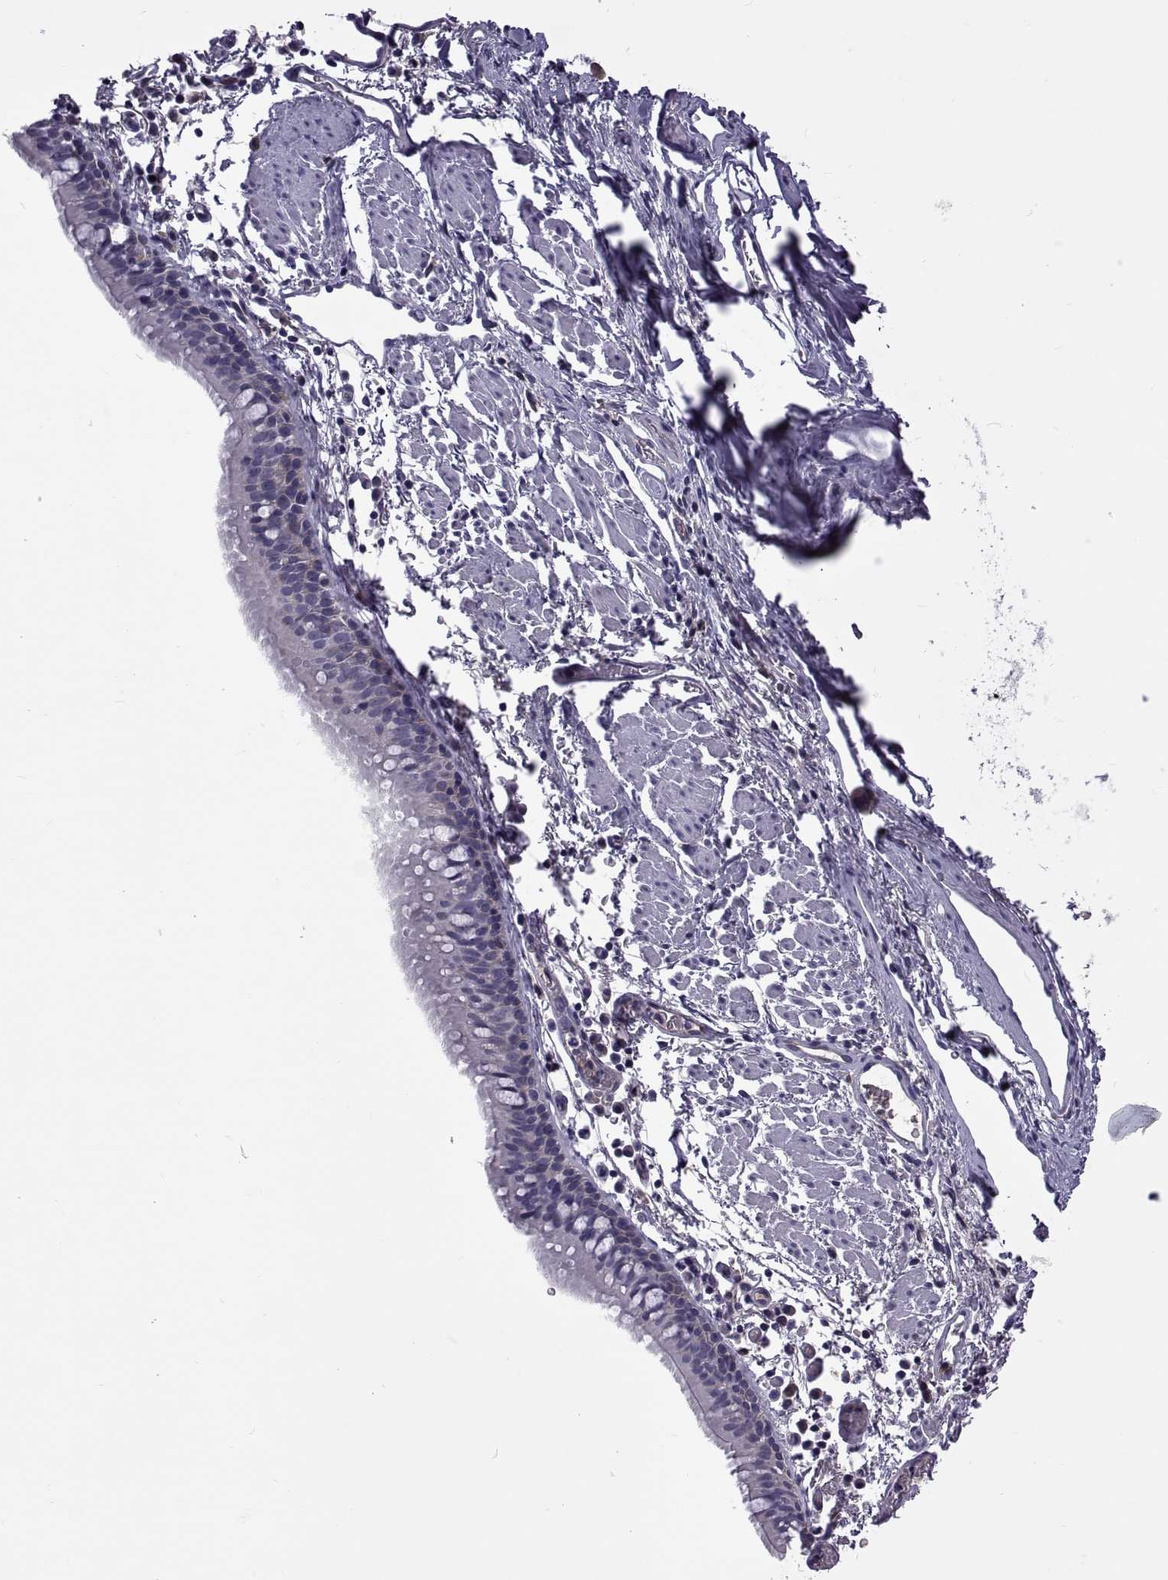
{"staining": {"intensity": "negative", "quantity": "none", "location": "none"}, "tissue": "bronchus", "cell_type": "Respiratory epithelial cells", "image_type": "normal", "snomed": [{"axis": "morphology", "description": "Normal tissue, NOS"}, {"axis": "morphology", "description": "Adenocarcinoma, NOS"}, {"axis": "topography", "description": "Bronchus"}], "caption": "An immunohistochemistry (IHC) photomicrograph of unremarkable bronchus is shown. There is no staining in respiratory epithelial cells of bronchus. (DAB (3,3'-diaminobenzidine) immunohistochemistry (IHC) with hematoxylin counter stain).", "gene": "TCF15", "patient": {"sex": "male", "age": 68}}